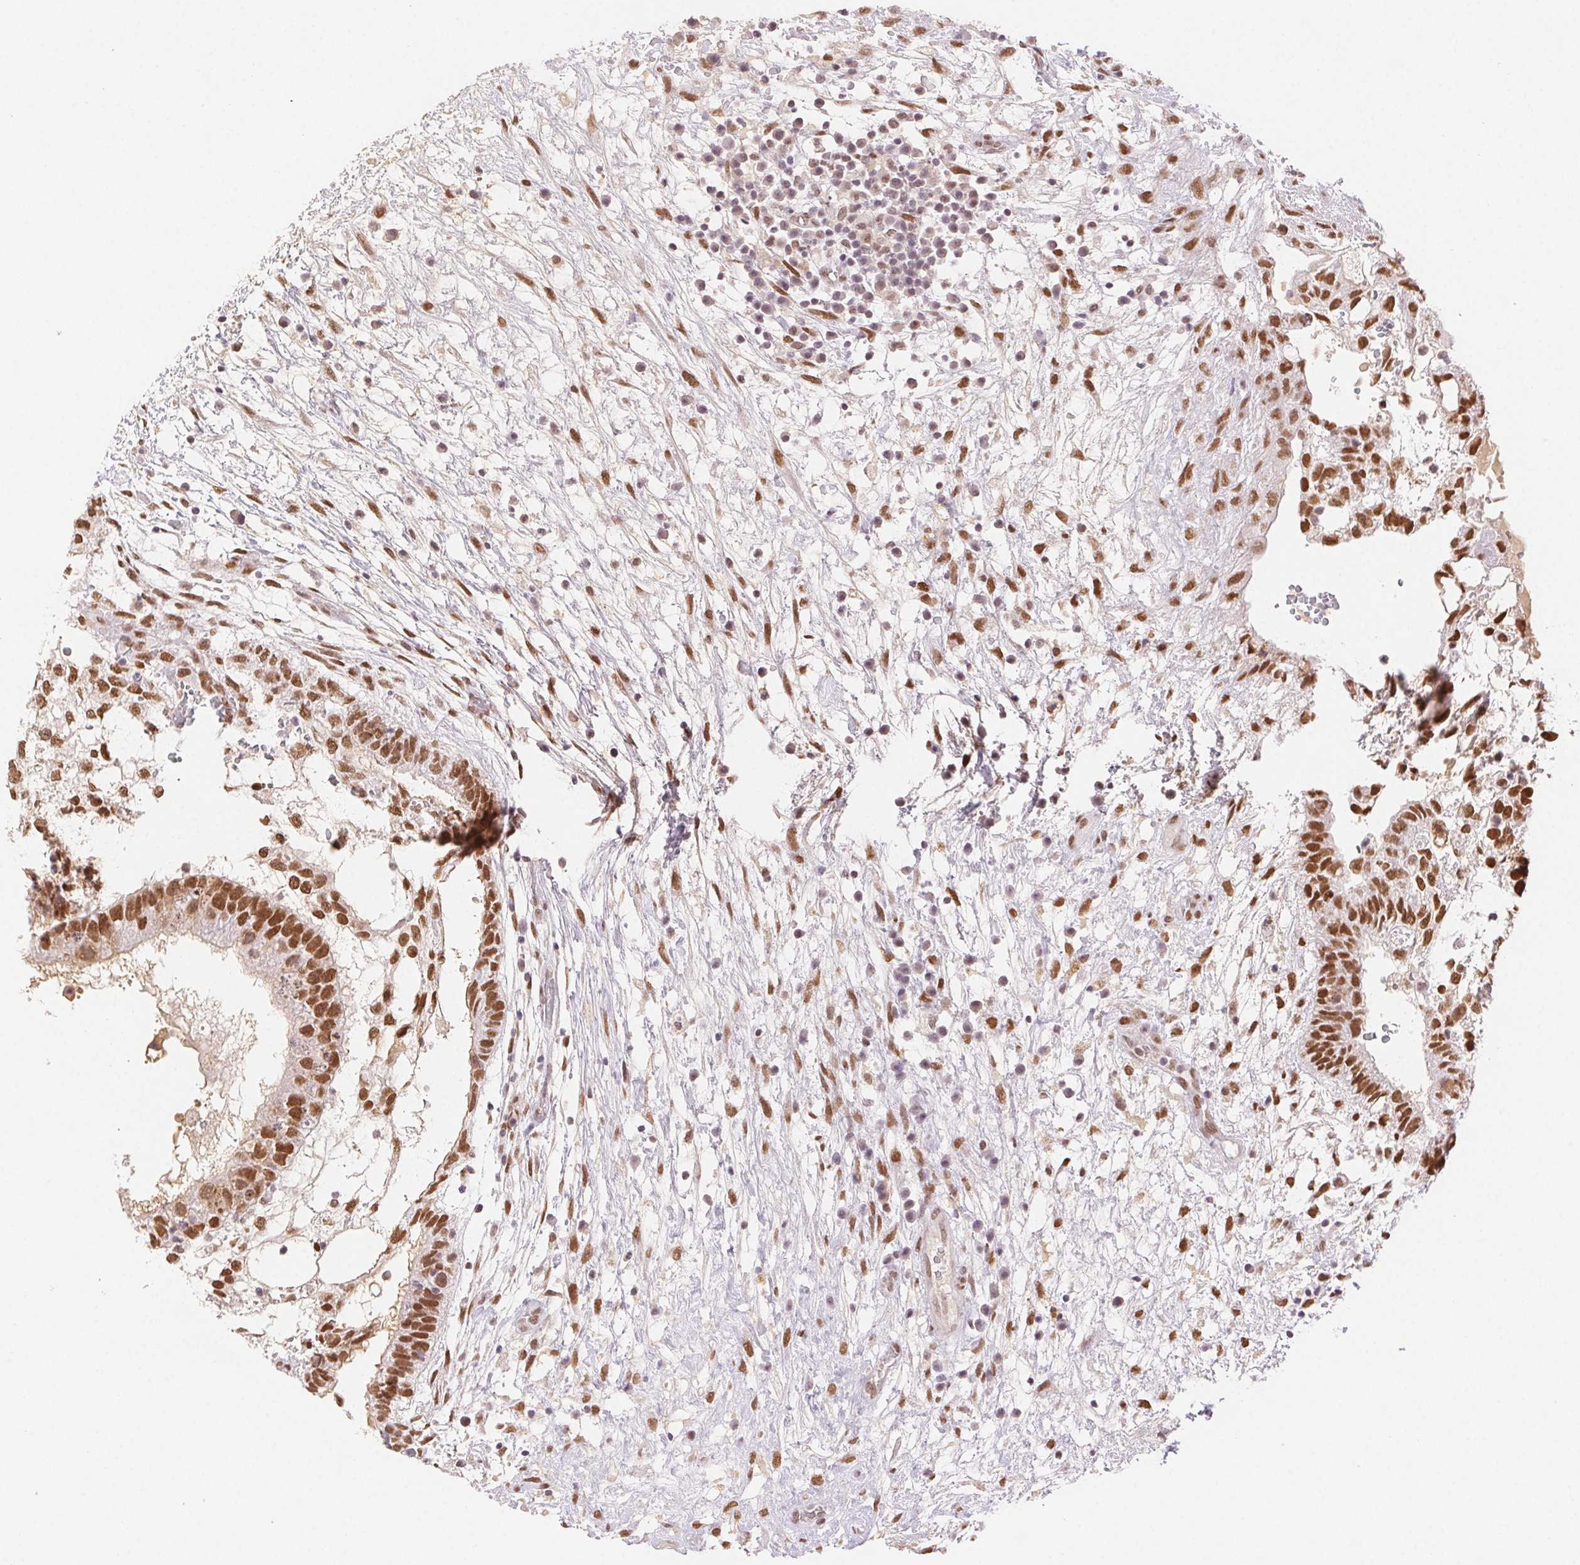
{"staining": {"intensity": "strong", "quantity": ">75%", "location": "nuclear"}, "tissue": "testis cancer", "cell_type": "Tumor cells", "image_type": "cancer", "snomed": [{"axis": "morphology", "description": "Normal tissue, NOS"}, {"axis": "morphology", "description": "Carcinoma, Embryonal, NOS"}, {"axis": "topography", "description": "Testis"}], "caption": "Immunohistochemistry (IHC) histopathology image of testis cancer stained for a protein (brown), which shows high levels of strong nuclear expression in approximately >75% of tumor cells.", "gene": "H2AZ2", "patient": {"sex": "male", "age": 32}}